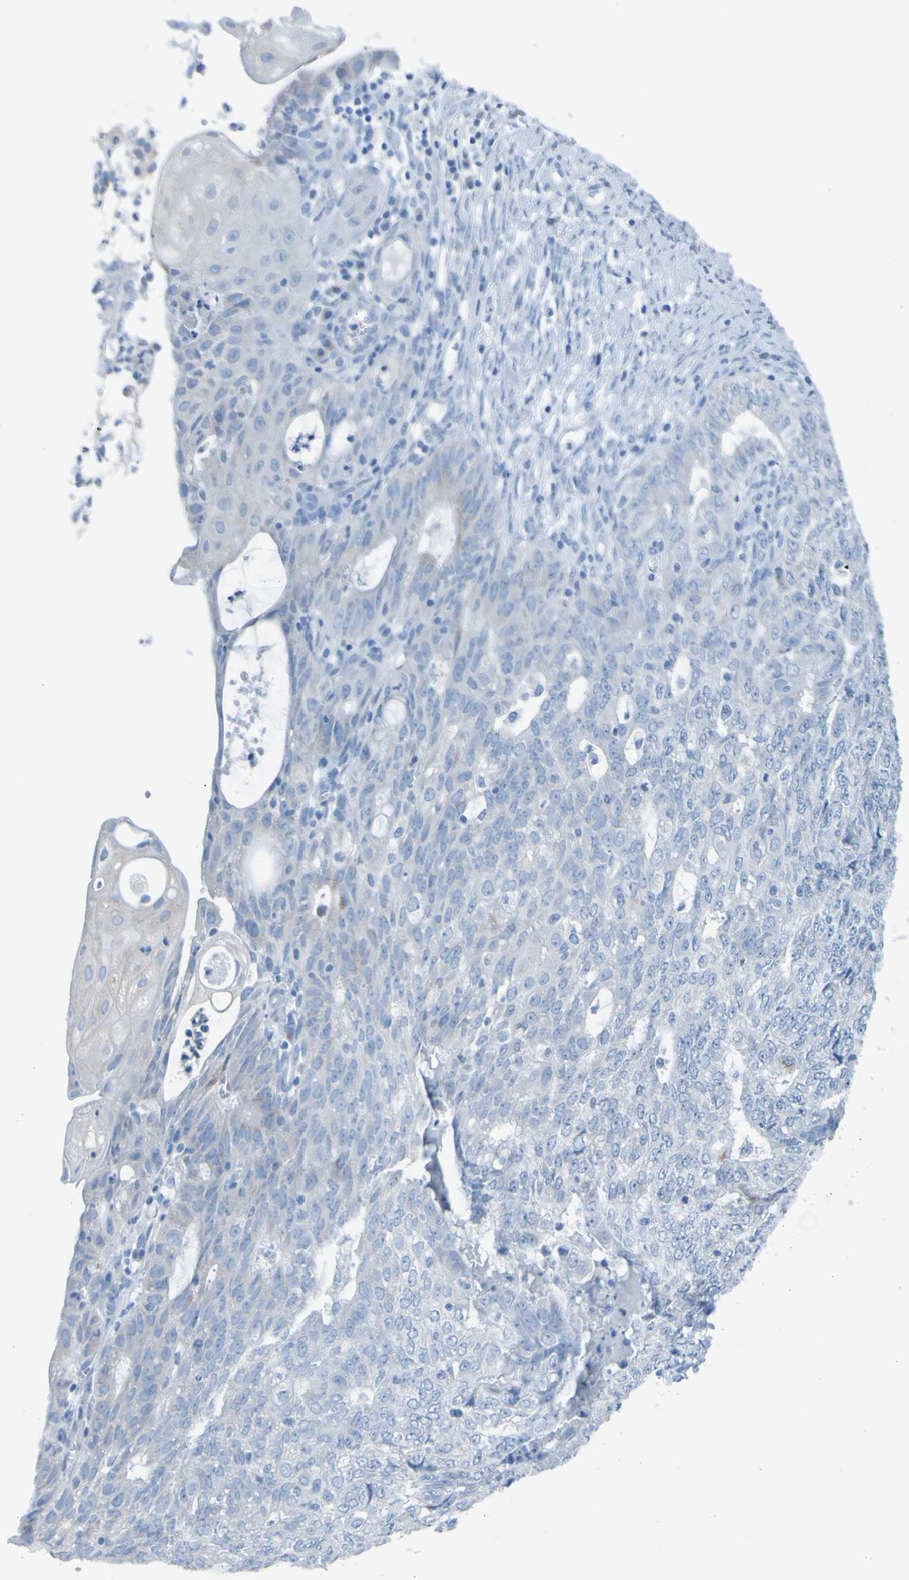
{"staining": {"intensity": "negative", "quantity": "none", "location": "none"}, "tissue": "endometrial cancer", "cell_type": "Tumor cells", "image_type": "cancer", "snomed": [{"axis": "morphology", "description": "Adenocarcinoma, NOS"}, {"axis": "topography", "description": "Endometrium"}], "caption": "Tumor cells are negative for protein expression in human endometrial adenocarcinoma. The staining is performed using DAB brown chromogen with nuclei counter-stained in using hematoxylin.", "gene": "ACMSD", "patient": {"sex": "female", "age": 32}}